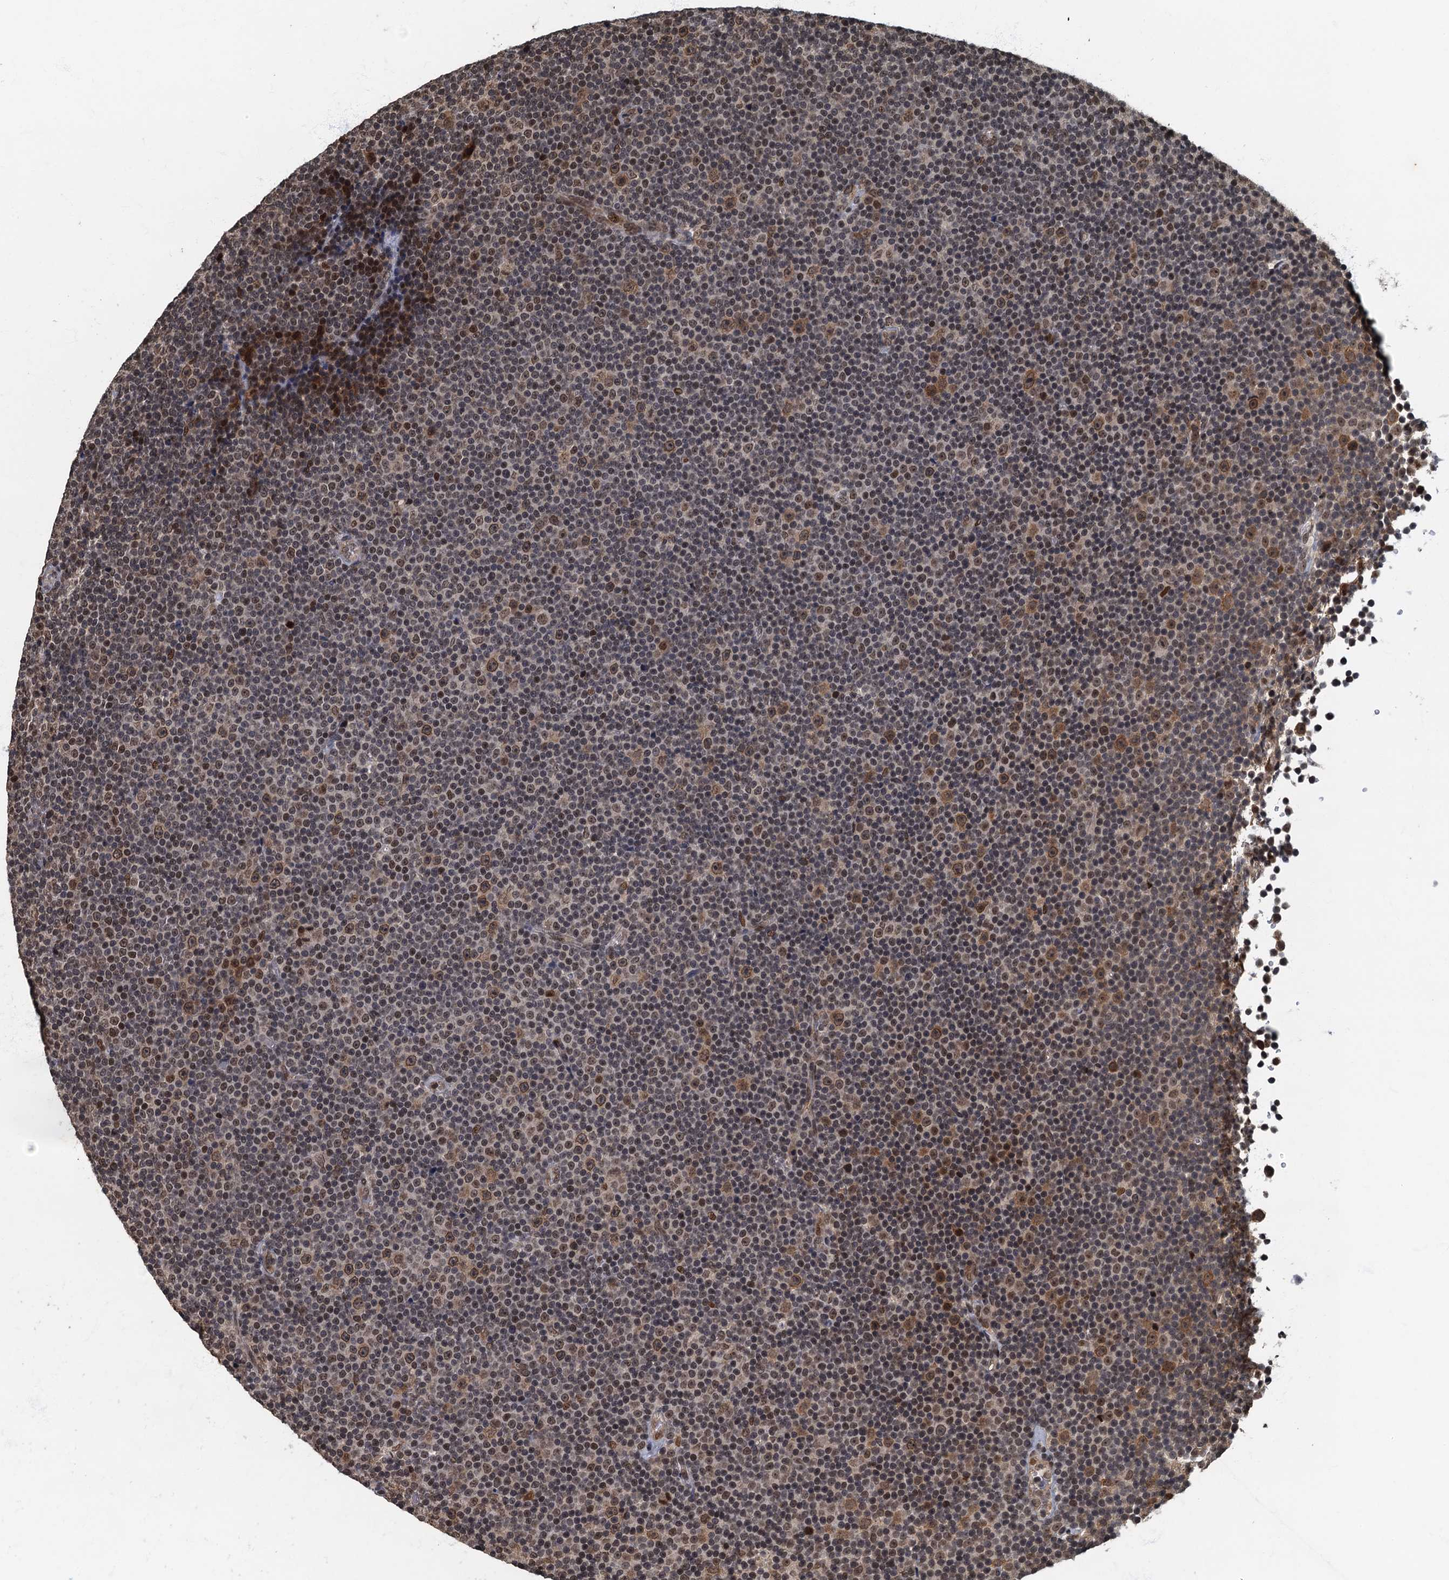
{"staining": {"intensity": "weak", "quantity": "<25%", "location": "nuclear"}, "tissue": "lymphoma", "cell_type": "Tumor cells", "image_type": "cancer", "snomed": [{"axis": "morphology", "description": "Malignant lymphoma, non-Hodgkin's type, Low grade"}, {"axis": "topography", "description": "Lymph node"}], "caption": "There is no significant staining in tumor cells of lymphoma.", "gene": "CKAP2L", "patient": {"sex": "female", "age": 67}}